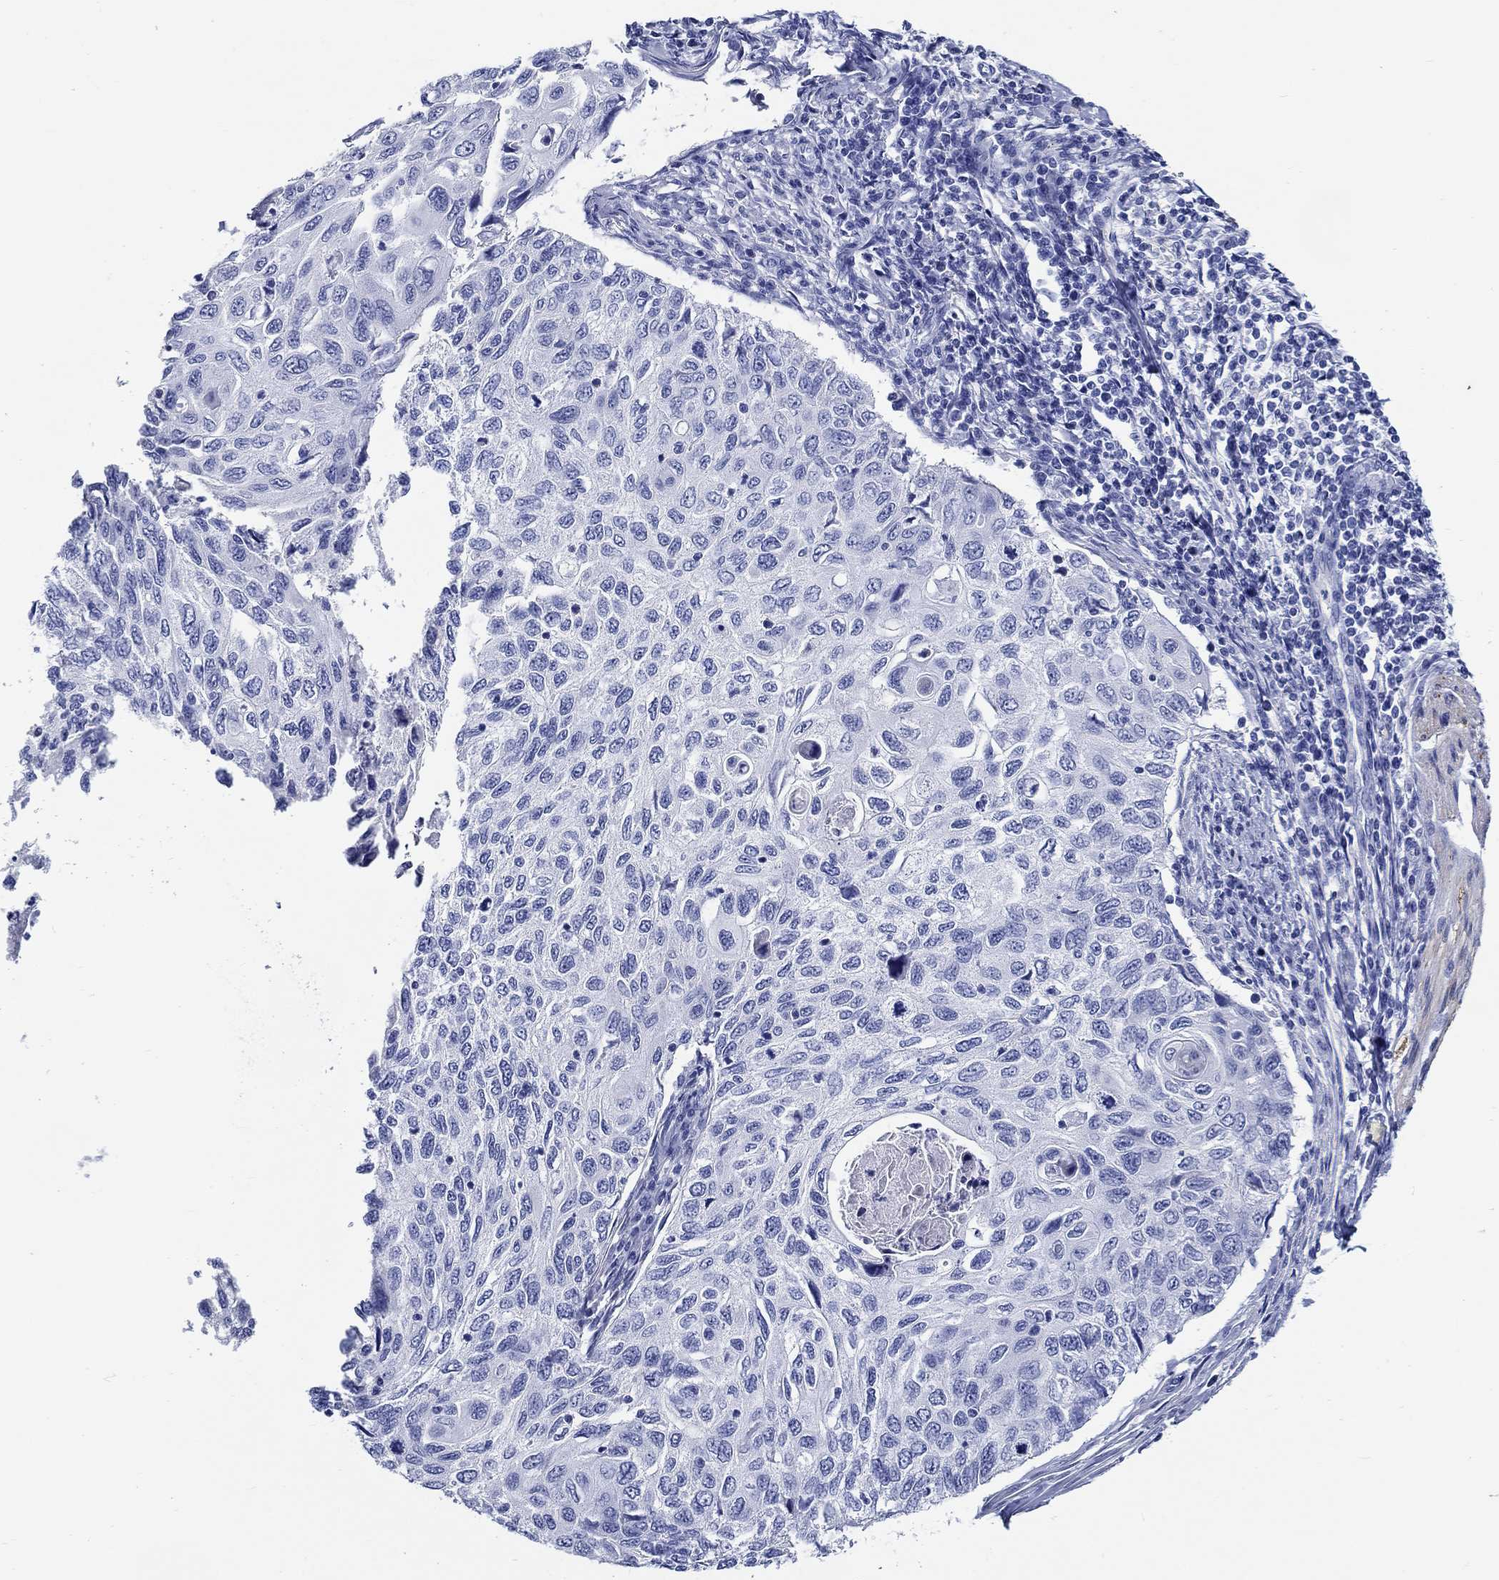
{"staining": {"intensity": "negative", "quantity": "none", "location": "none"}, "tissue": "cervical cancer", "cell_type": "Tumor cells", "image_type": "cancer", "snomed": [{"axis": "morphology", "description": "Squamous cell carcinoma, NOS"}, {"axis": "topography", "description": "Cervix"}], "caption": "Immunohistochemistry (IHC) image of squamous cell carcinoma (cervical) stained for a protein (brown), which reveals no expression in tumor cells.", "gene": "FBXO2", "patient": {"sex": "female", "age": 70}}